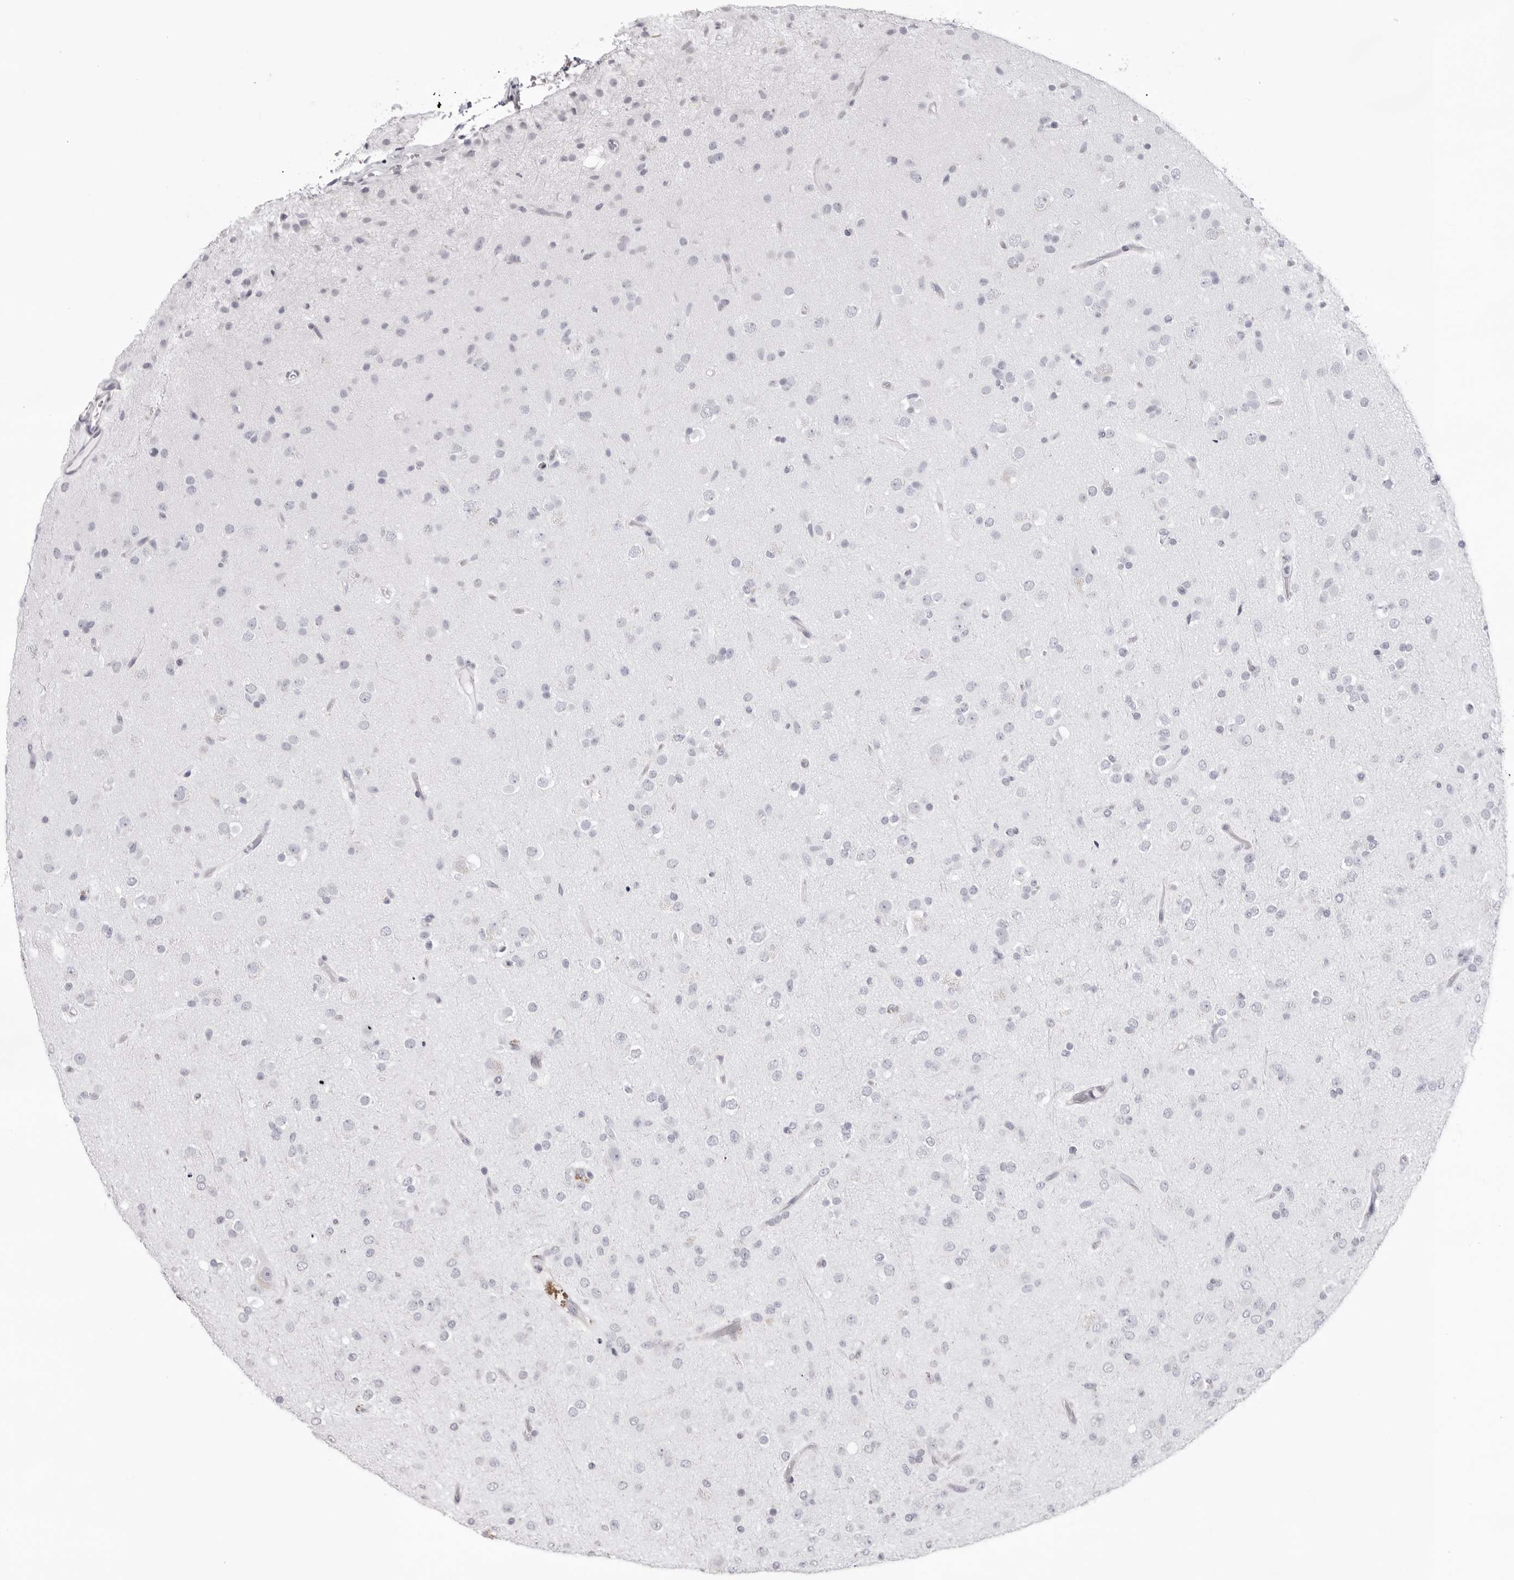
{"staining": {"intensity": "negative", "quantity": "none", "location": "none"}, "tissue": "glioma", "cell_type": "Tumor cells", "image_type": "cancer", "snomed": [{"axis": "morphology", "description": "Glioma, malignant, Low grade"}, {"axis": "topography", "description": "Brain"}], "caption": "Immunohistochemical staining of human low-grade glioma (malignant) demonstrates no significant expression in tumor cells.", "gene": "INSL3", "patient": {"sex": "male", "age": 65}}